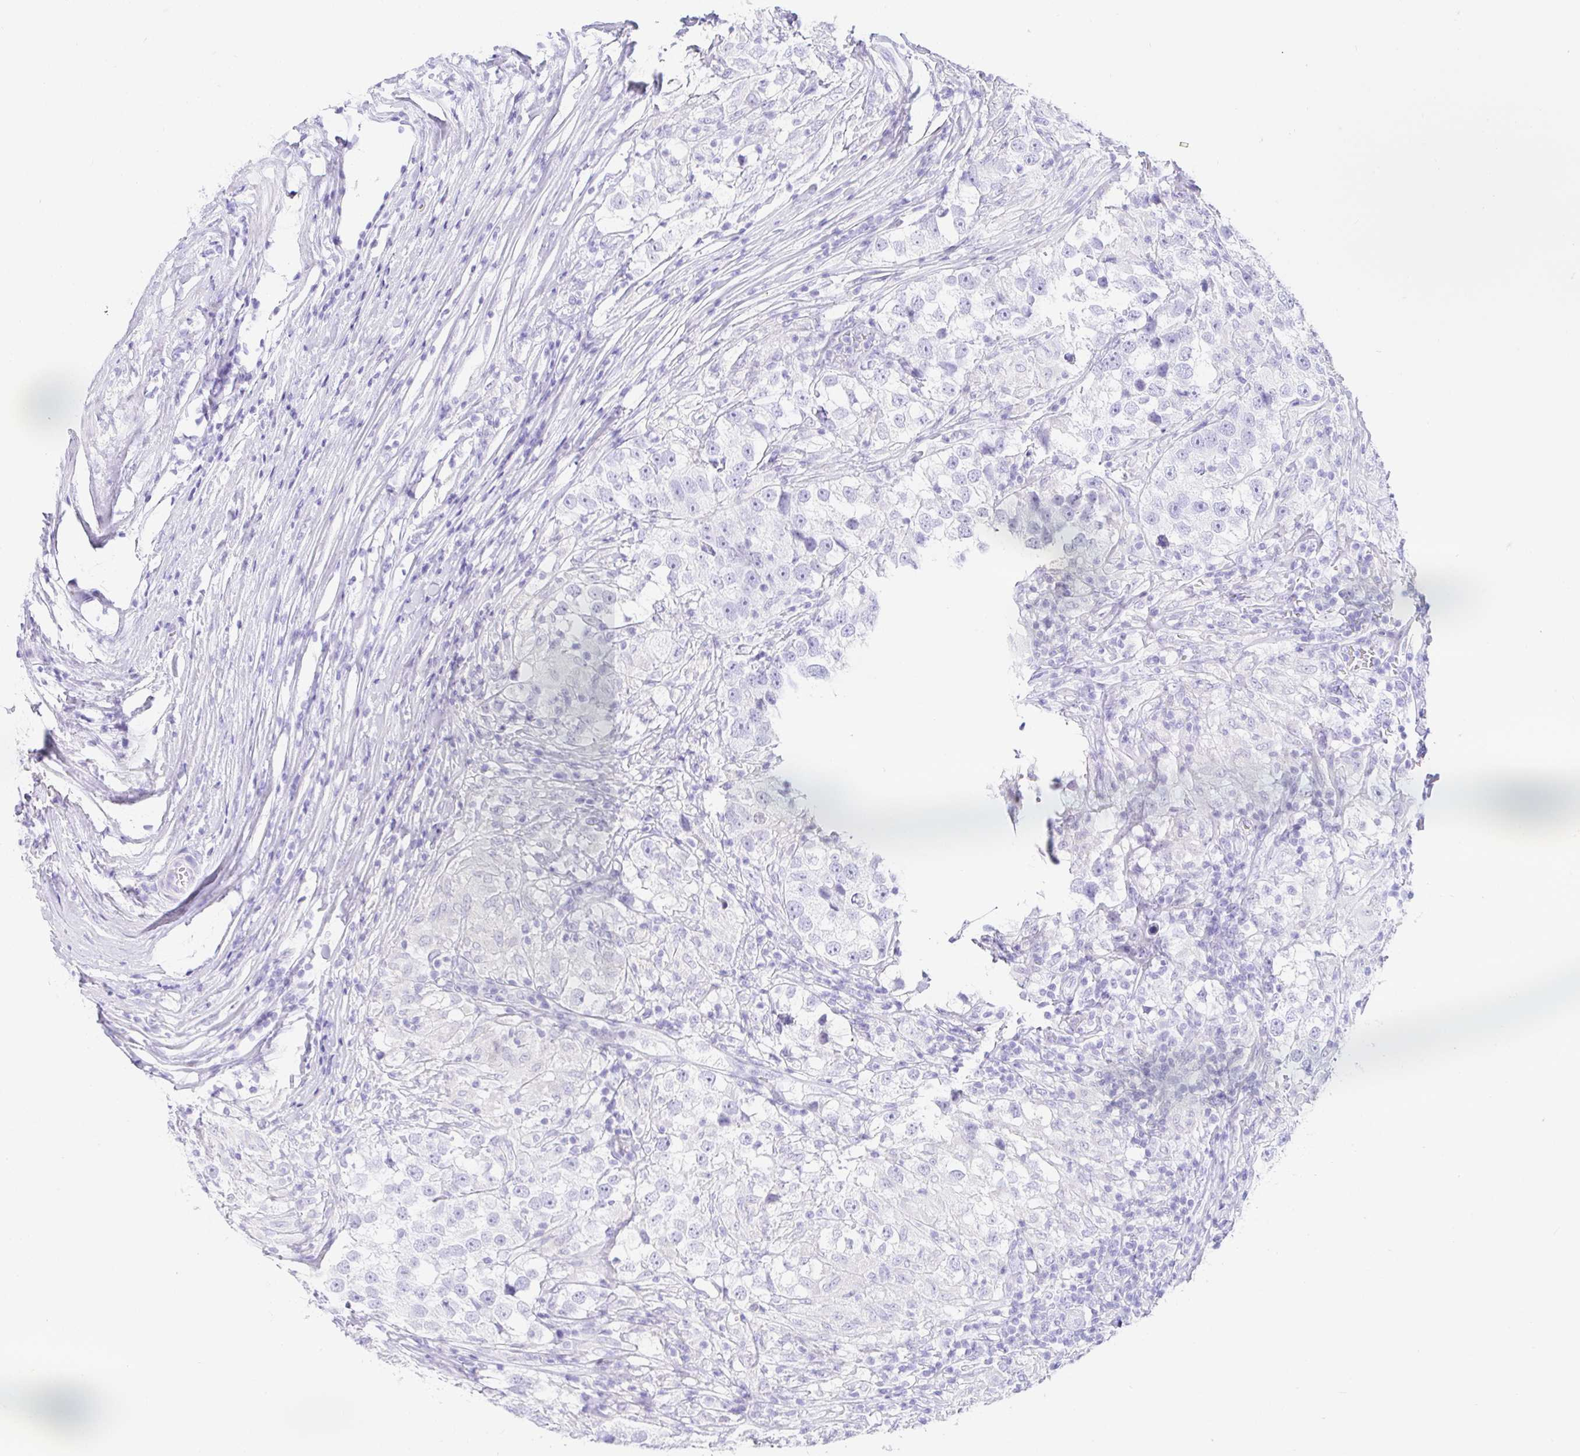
{"staining": {"intensity": "negative", "quantity": "none", "location": "none"}, "tissue": "testis cancer", "cell_type": "Tumor cells", "image_type": "cancer", "snomed": [{"axis": "morphology", "description": "Seminoma, NOS"}, {"axis": "topography", "description": "Testis"}], "caption": "This is an immunohistochemistry (IHC) histopathology image of human testis seminoma. There is no staining in tumor cells.", "gene": "PAX8", "patient": {"sex": "male", "age": 46}}